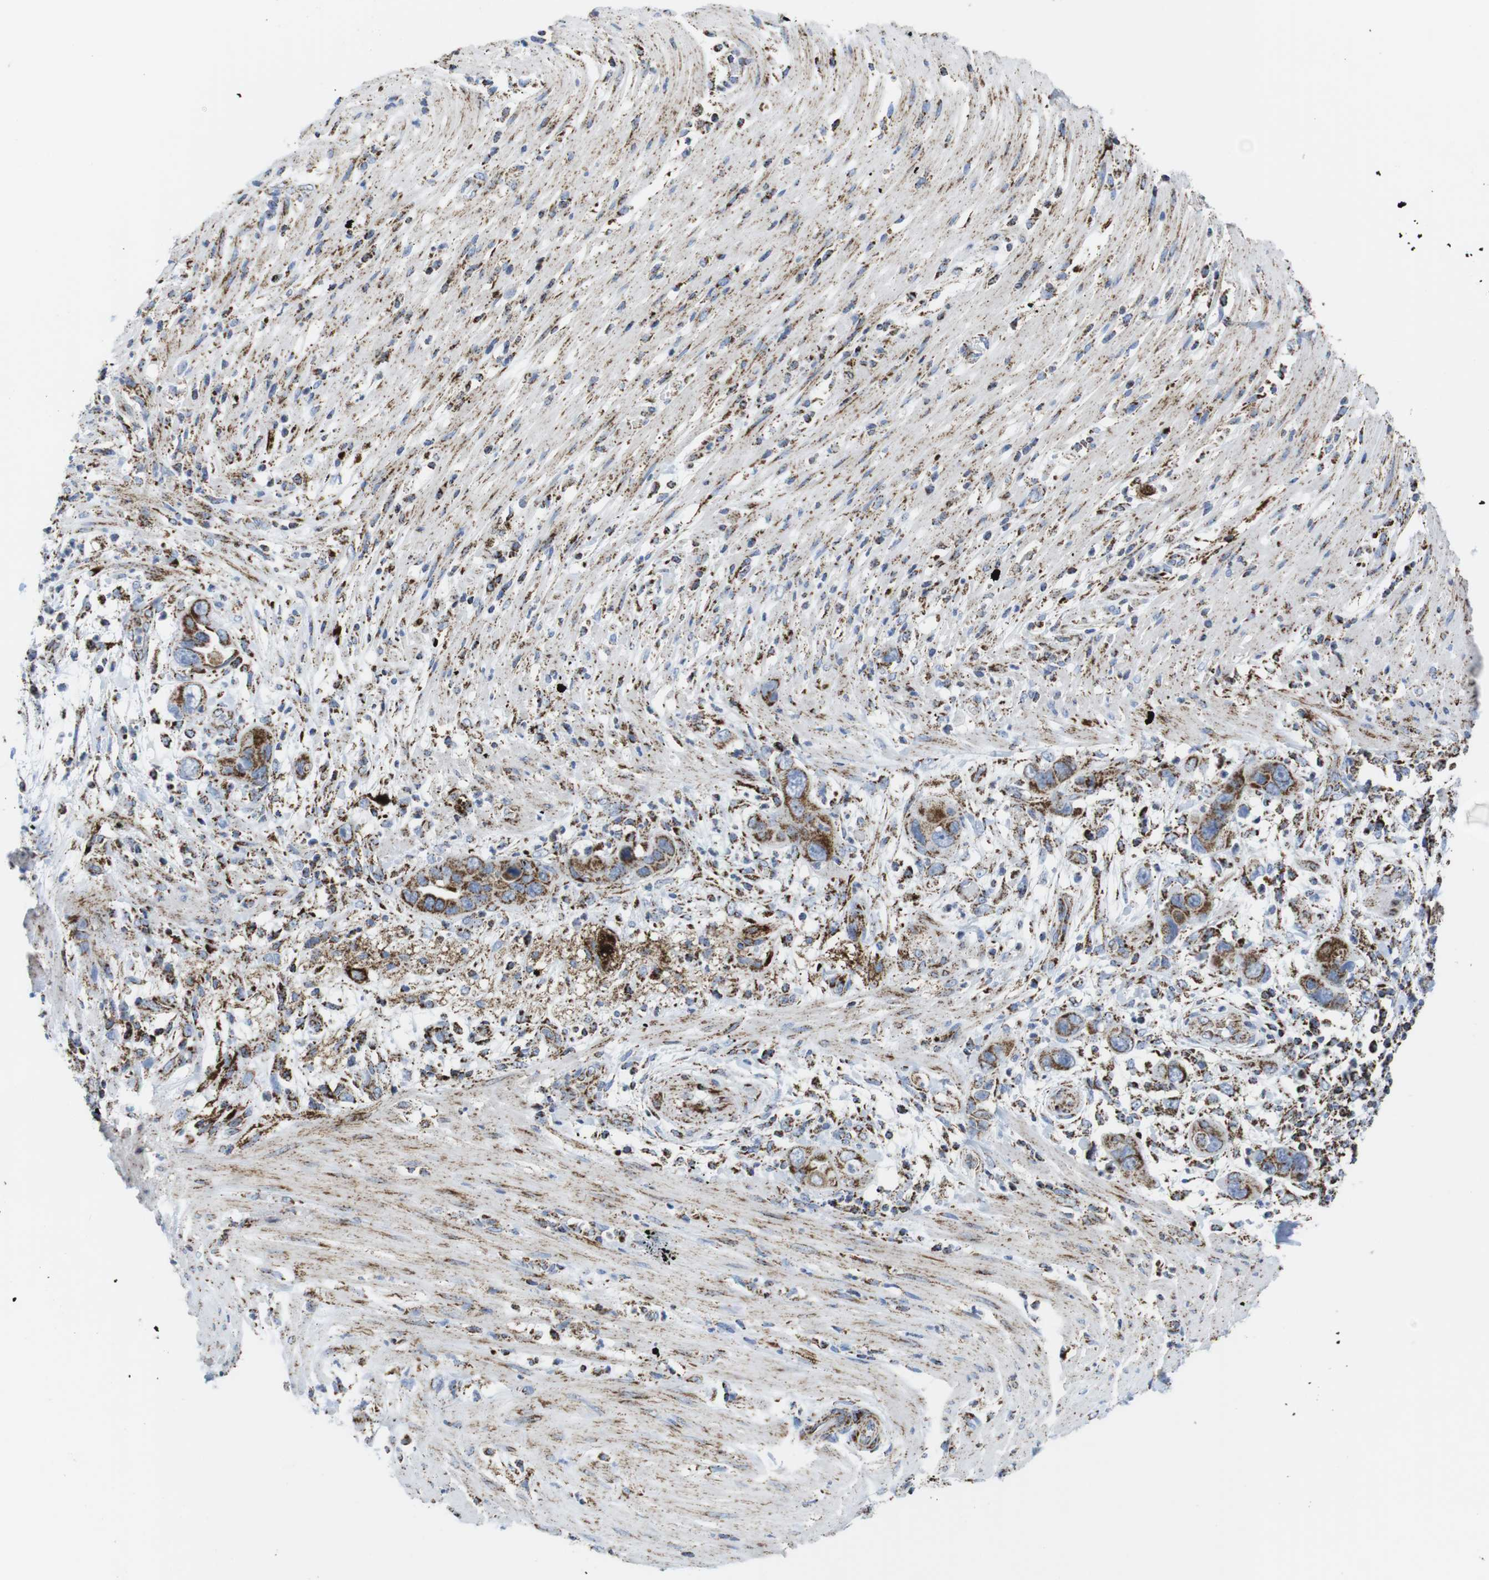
{"staining": {"intensity": "moderate", "quantity": ">75%", "location": "cytoplasmic/membranous"}, "tissue": "pancreatic cancer", "cell_type": "Tumor cells", "image_type": "cancer", "snomed": [{"axis": "morphology", "description": "Adenocarcinoma, NOS"}, {"axis": "topography", "description": "Pancreas"}], "caption": "Brown immunohistochemical staining in pancreatic cancer (adenocarcinoma) reveals moderate cytoplasmic/membranous positivity in approximately >75% of tumor cells. The protein is shown in brown color, while the nuclei are stained blue.", "gene": "ATP5PO", "patient": {"sex": "female", "age": 71}}